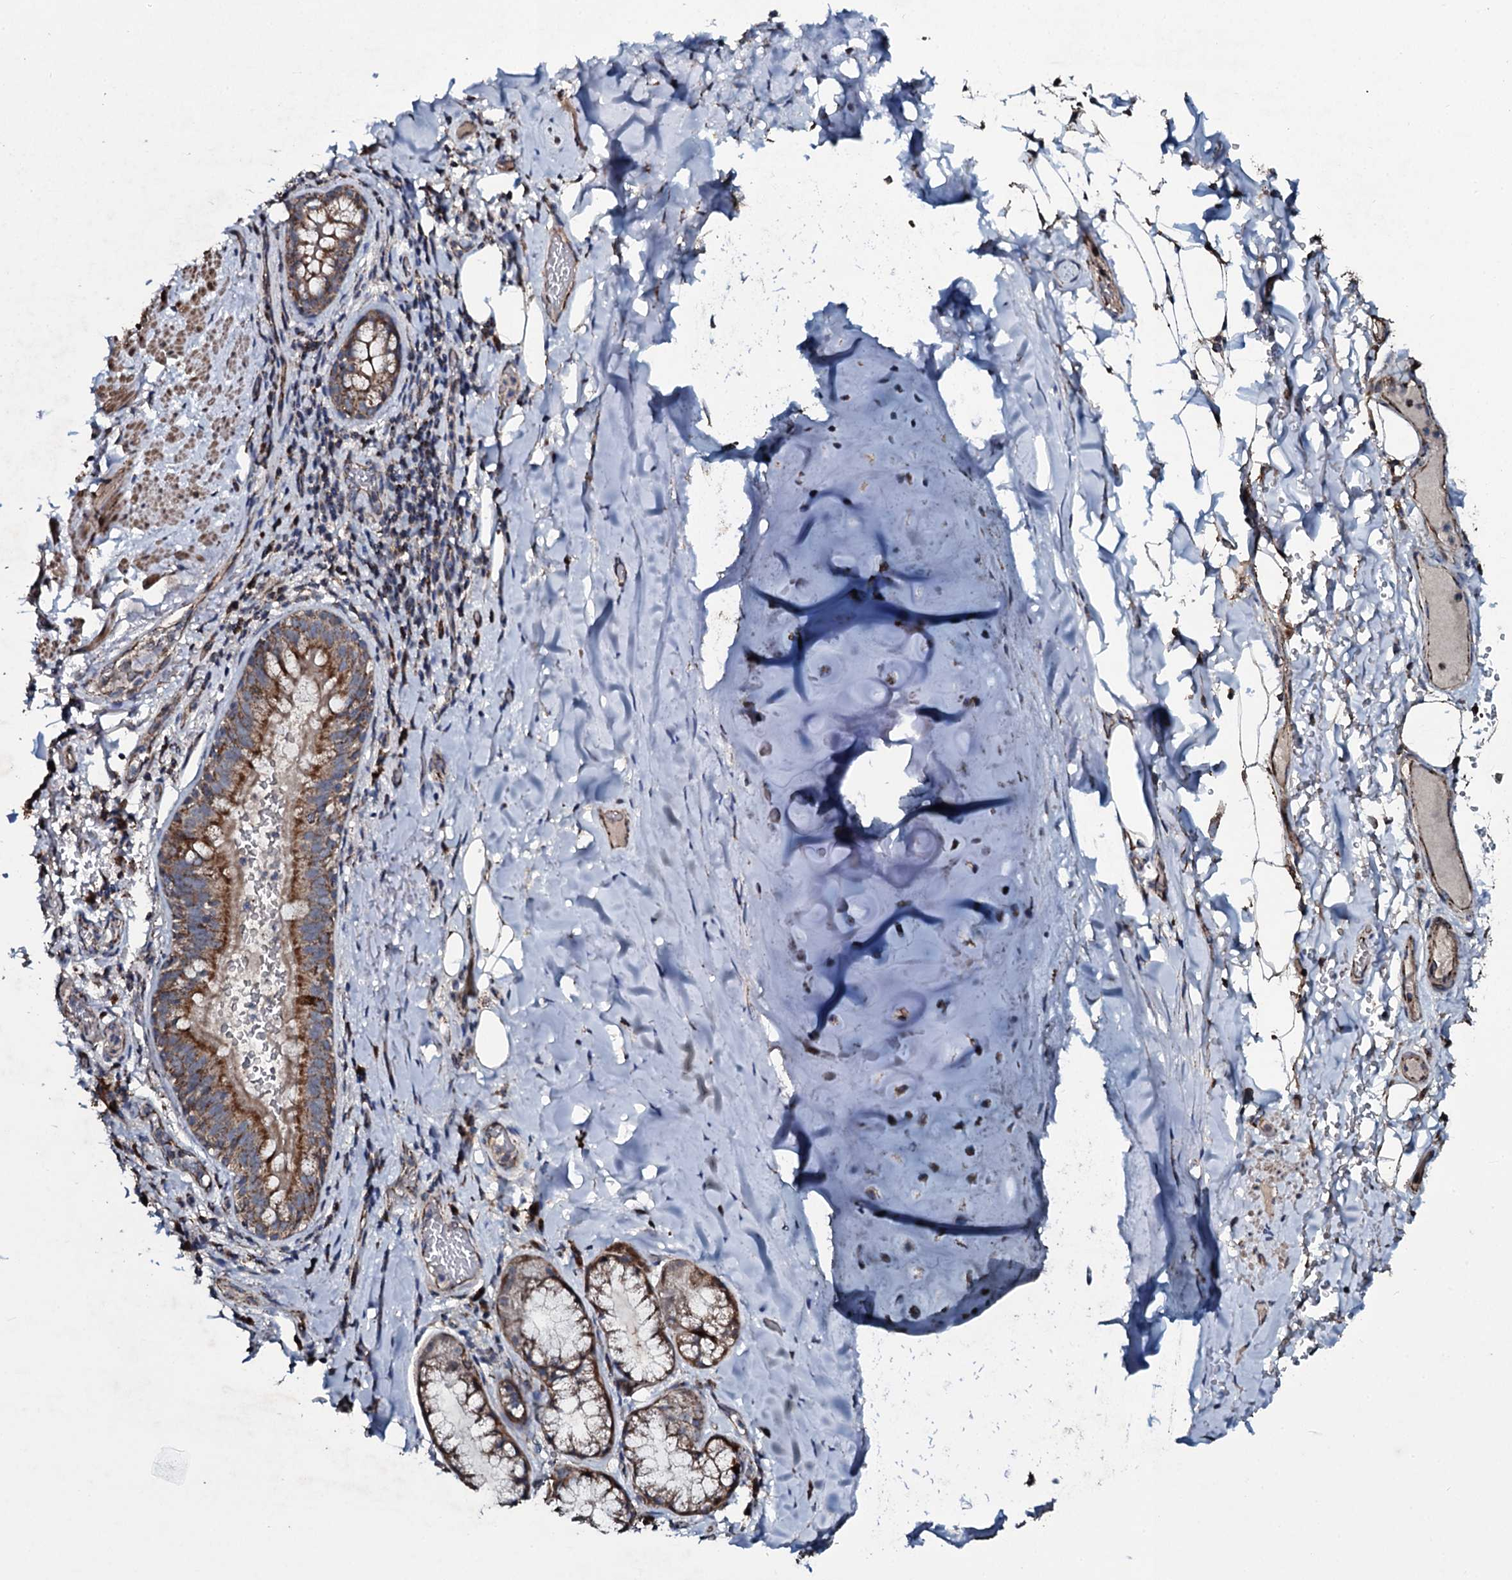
{"staining": {"intensity": "weak", "quantity": ">75%", "location": "cytoplasmic/membranous"}, "tissue": "adipose tissue", "cell_type": "Adipocytes", "image_type": "normal", "snomed": [{"axis": "morphology", "description": "Normal tissue, NOS"}, {"axis": "topography", "description": "Lymph node"}, {"axis": "topography", "description": "Cartilage tissue"}, {"axis": "topography", "description": "Bronchus"}], "caption": "Unremarkable adipose tissue shows weak cytoplasmic/membranous staining in approximately >75% of adipocytes The staining was performed using DAB, with brown indicating positive protein expression. Nuclei are stained blue with hematoxylin..", "gene": "DYNC2I2", "patient": {"sex": "male", "age": 63}}